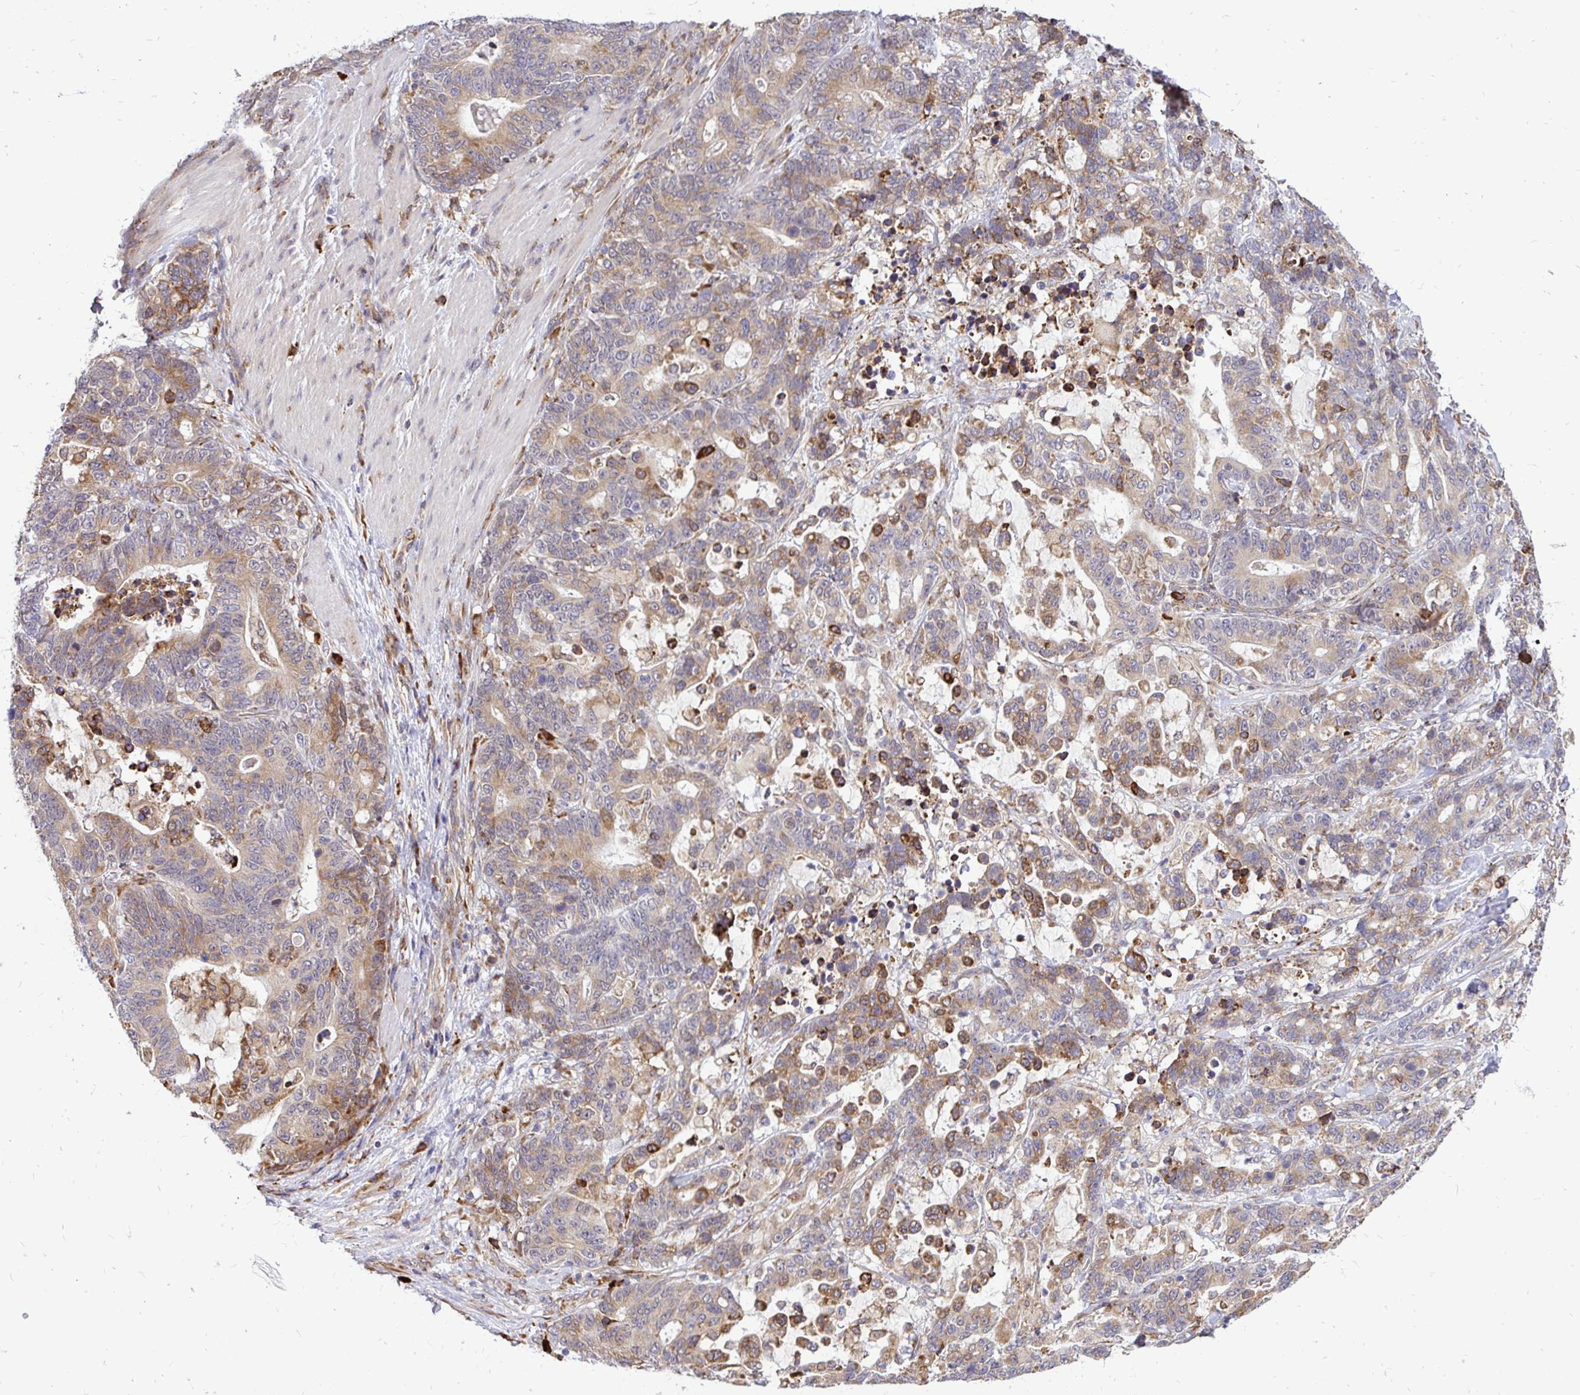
{"staining": {"intensity": "moderate", "quantity": ">75%", "location": "cytoplasmic/membranous"}, "tissue": "stomach cancer", "cell_type": "Tumor cells", "image_type": "cancer", "snomed": [{"axis": "morphology", "description": "Normal tissue, NOS"}, {"axis": "morphology", "description": "Adenocarcinoma, NOS"}, {"axis": "topography", "description": "Stomach"}], "caption": "Stomach adenocarcinoma stained with a protein marker shows moderate staining in tumor cells.", "gene": "NAALAD2", "patient": {"sex": "female", "age": 64}}